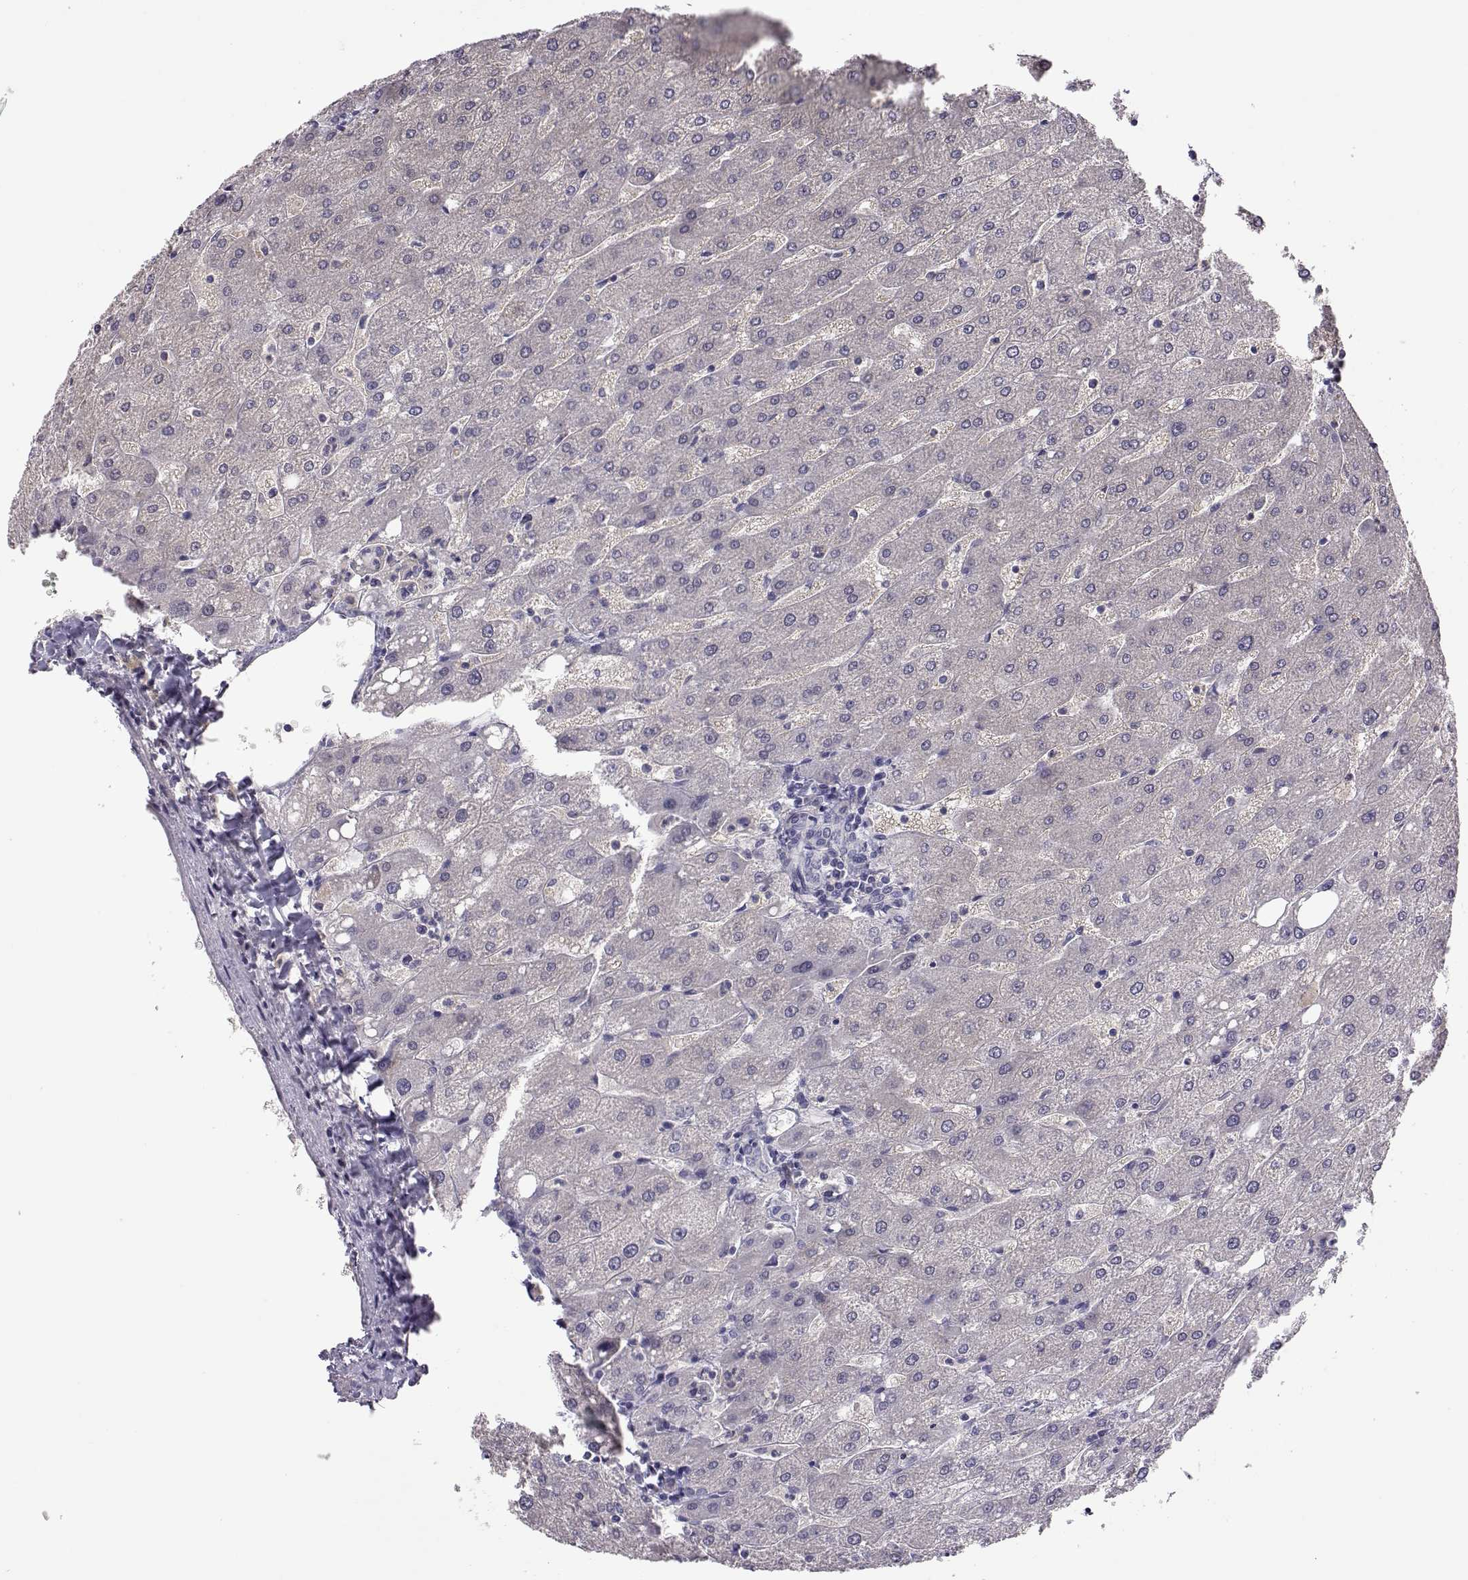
{"staining": {"intensity": "negative", "quantity": "none", "location": "none"}, "tissue": "liver", "cell_type": "Cholangiocytes", "image_type": "normal", "snomed": [{"axis": "morphology", "description": "Normal tissue, NOS"}, {"axis": "topography", "description": "Liver"}], "caption": "A high-resolution photomicrograph shows immunohistochemistry staining of benign liver, which reveals no significant expression in cholangiocytes.", "gene": "NCAM2", "patient": {"sex": "male", "age": 67}}